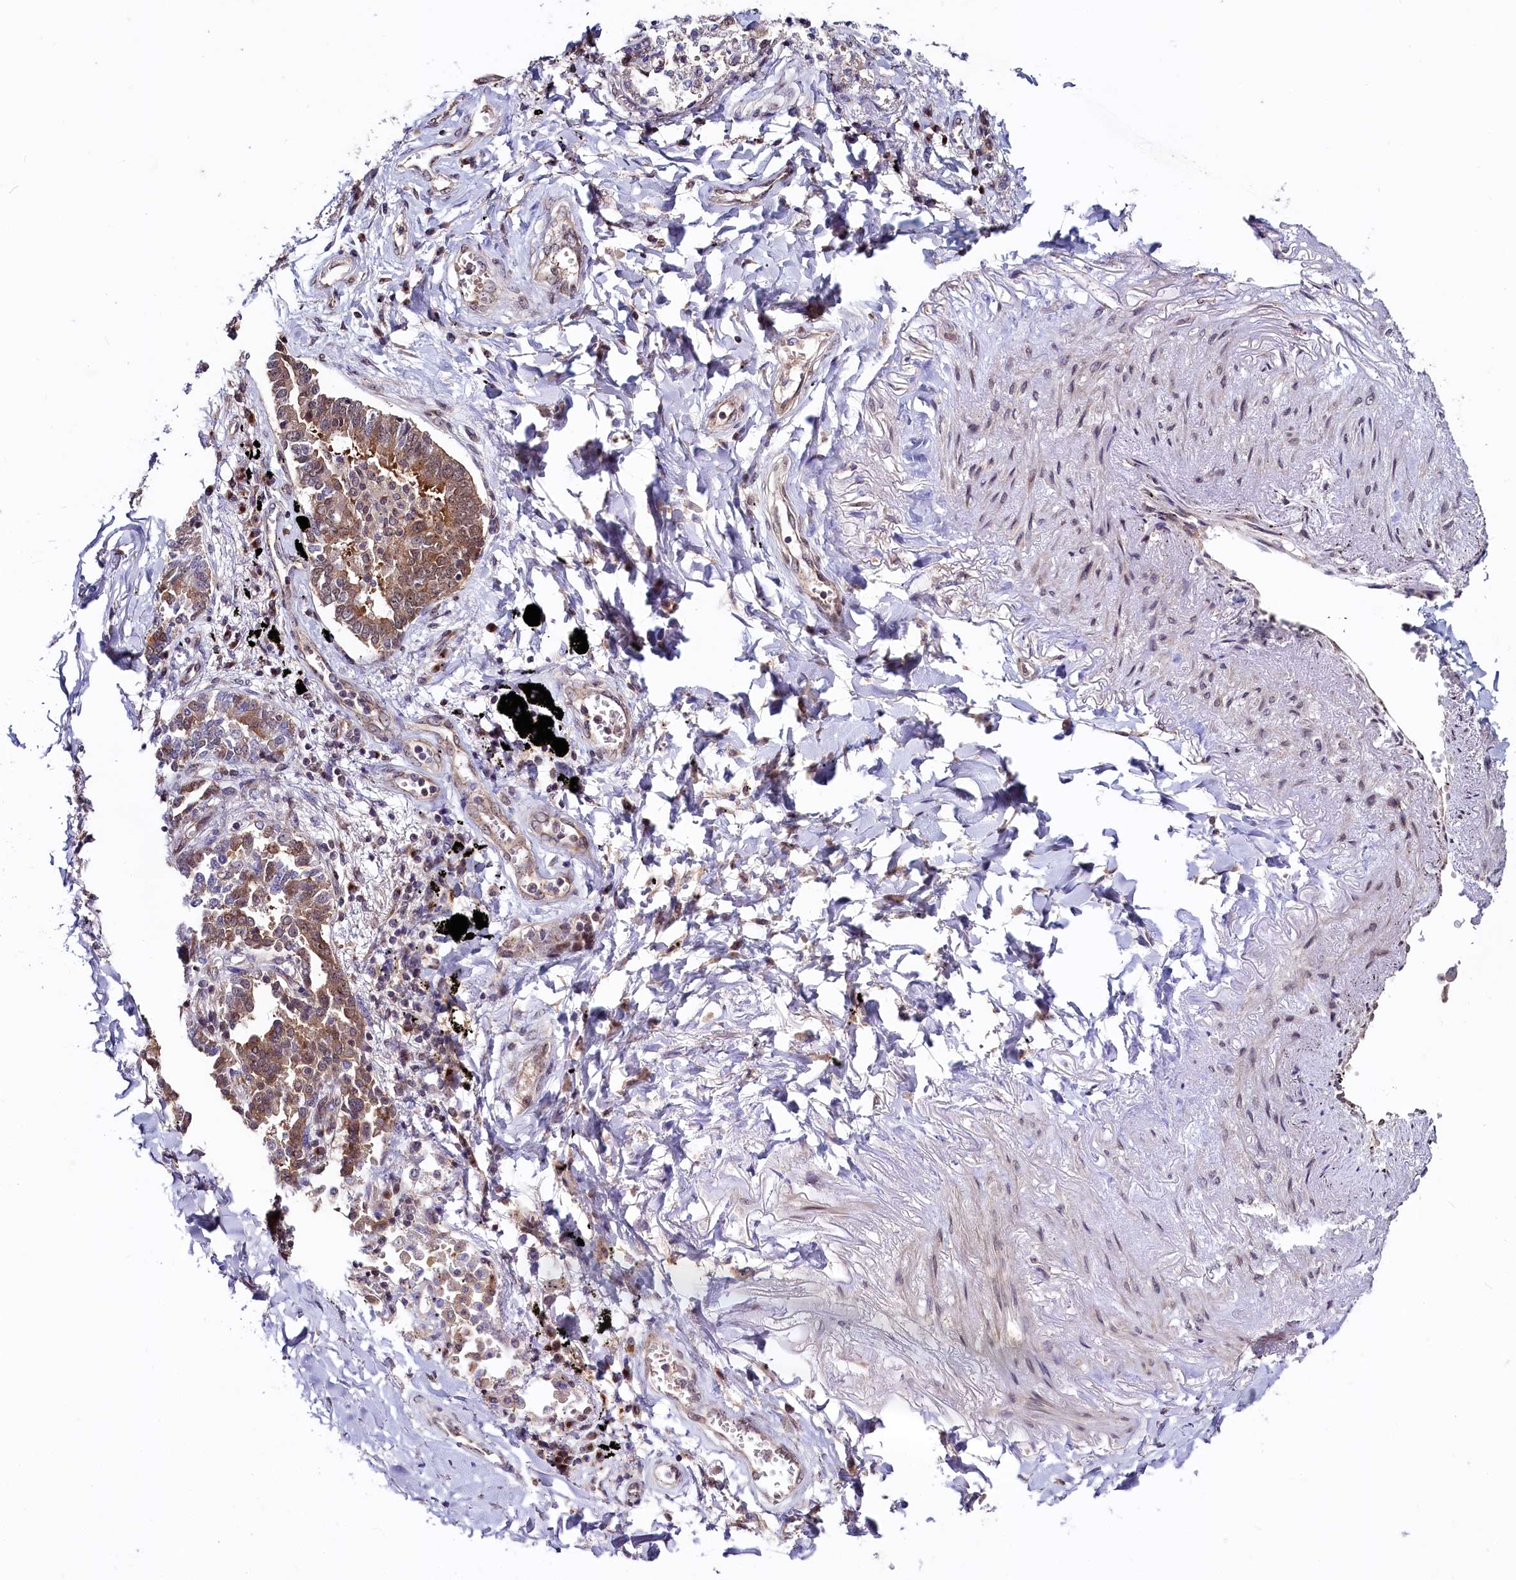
{"staining": {"intensity": "moderate", "quantity": ">75%", "location": "cytoplasmic/membranous"}, "tissue": "lung cancer", "cell_type": "Tumor cells", "image_type": "cancer", "snomed": [{"axis": "morphology", "description": "Adenocarcinoma, NOS"}, {"axis": "topography", "description": "Lung"}], "caption": "Lung cancer stained for a protein (brown) demonstrates moderate cytoplasmic/membranous positive expression in about >75% of tumor cells.", "gene": "SEC24C", "patient": {"sex": "male", "age": 67}}